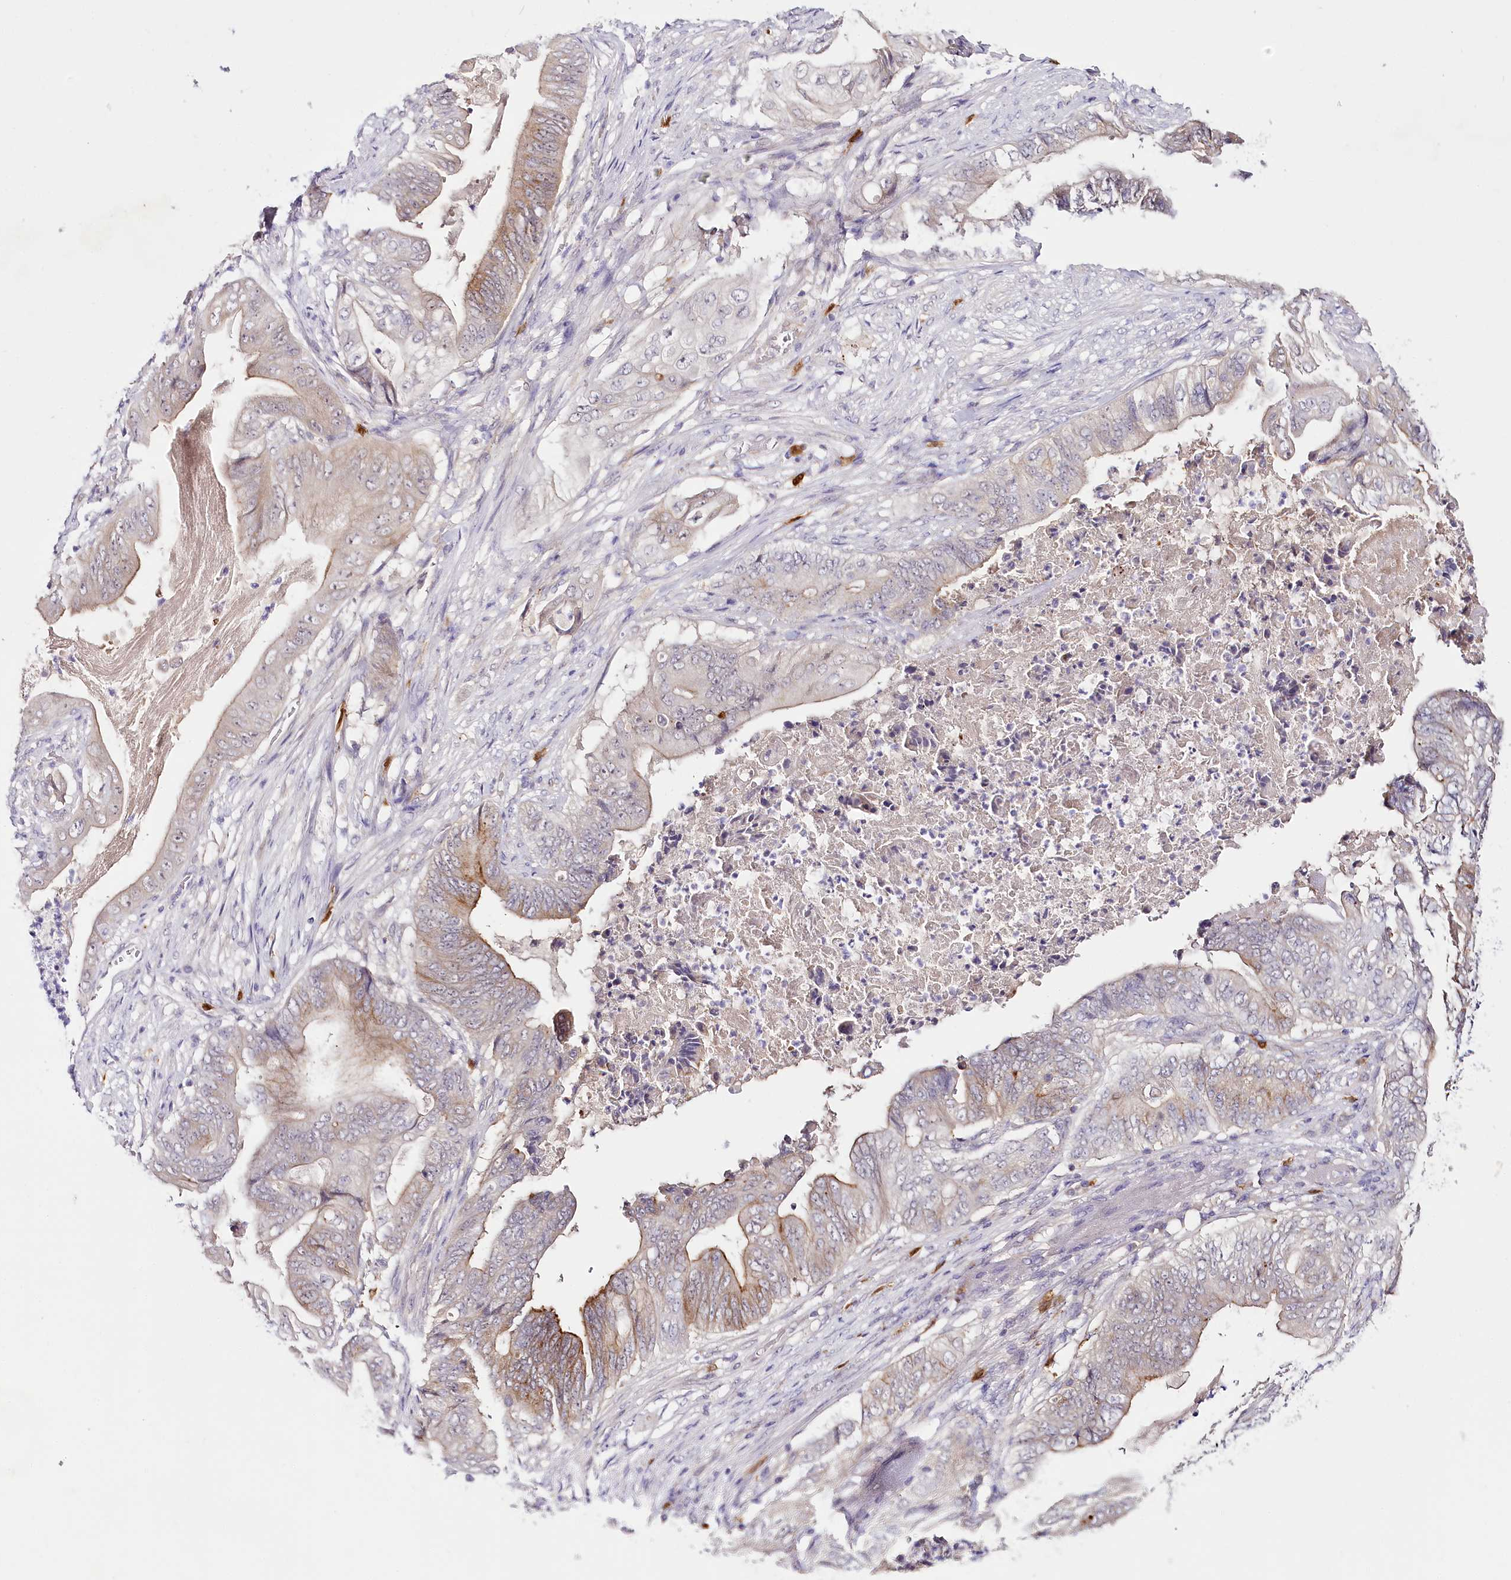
{"staining": {"intensity": "moderate", "quantity": "25%-75%", "location": "cytoplasmic/membranous"}, "tissue": "stomach cancer", "cell_type": "Tumor cells", "image_type": "cancer", "snomed": [{"axis": "morphology", "description": "Adenocarcinoma, NOS"}, {"axis": "topography", "description": "Stomach"}], "caption": "Immunohistochemical staining of stomach adenocarcinoma demonstrates medium levels of moderate cytoplasmic/membranous protein expression in about 25%-75% of tumor cells. Using DAB (3,3'-diaminobenzidine) (brown) and hematoxylin (blue) stains, captured at high magnification using brightfield microscopy.", "gene": "VWA5A", "patient": {"sex": "female", "age": 73}}